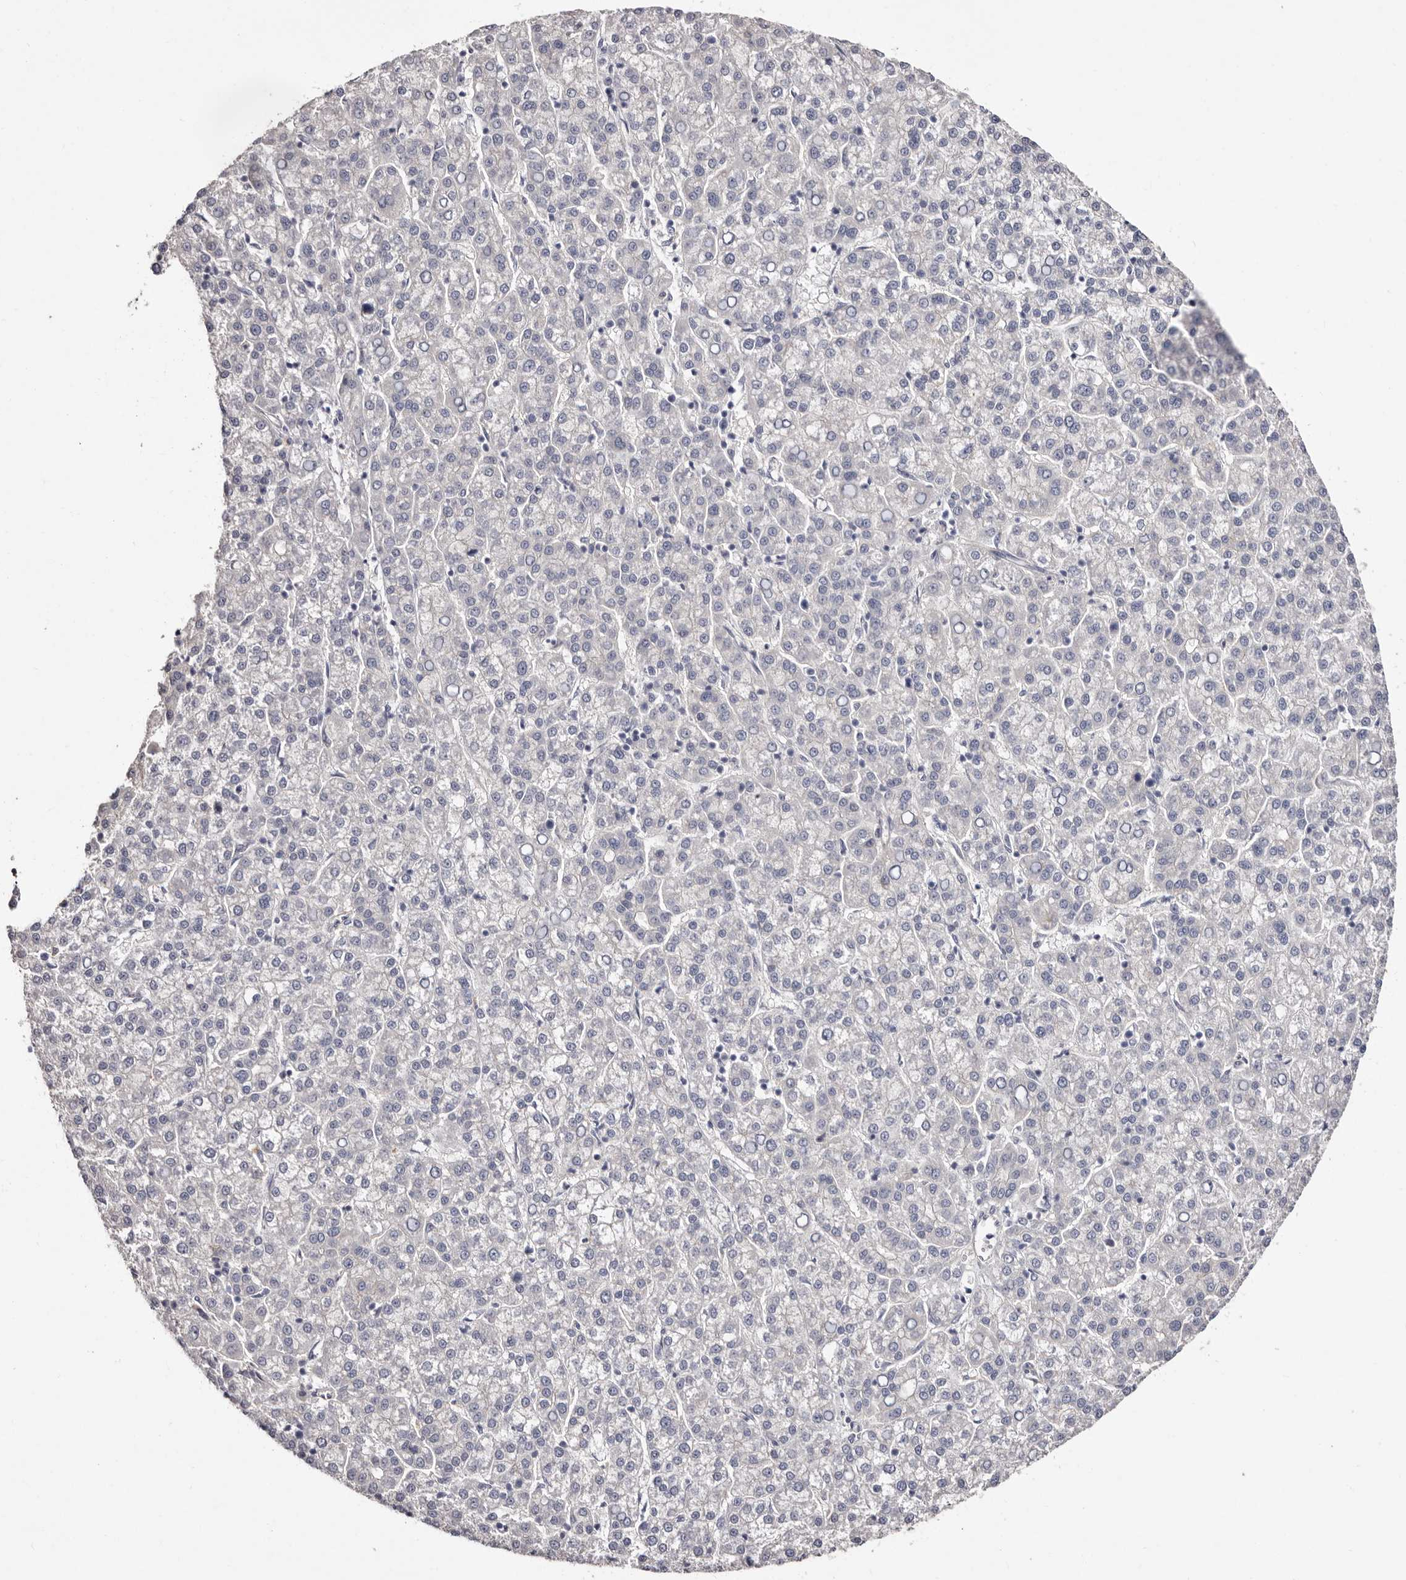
{"staining": {"intensity": "negative", "quantity": "none", "location": "none"}, "tissue": "liver cancer", "cell_type": "Tumor cells", "image_type": "cancer", "snomed": [{"axis": "morphology", "description": "Carcinoma, Hepatocellular, NOS"}, {"axis": "topography", "description": "Liver"}], "caption": "The micrograph demonstrates no significant expression in tumor cells of liver cancer (hepatocellular carcinoma).", "gene": "FAM167B", "patient": {"sex": "female", "age": 58}}